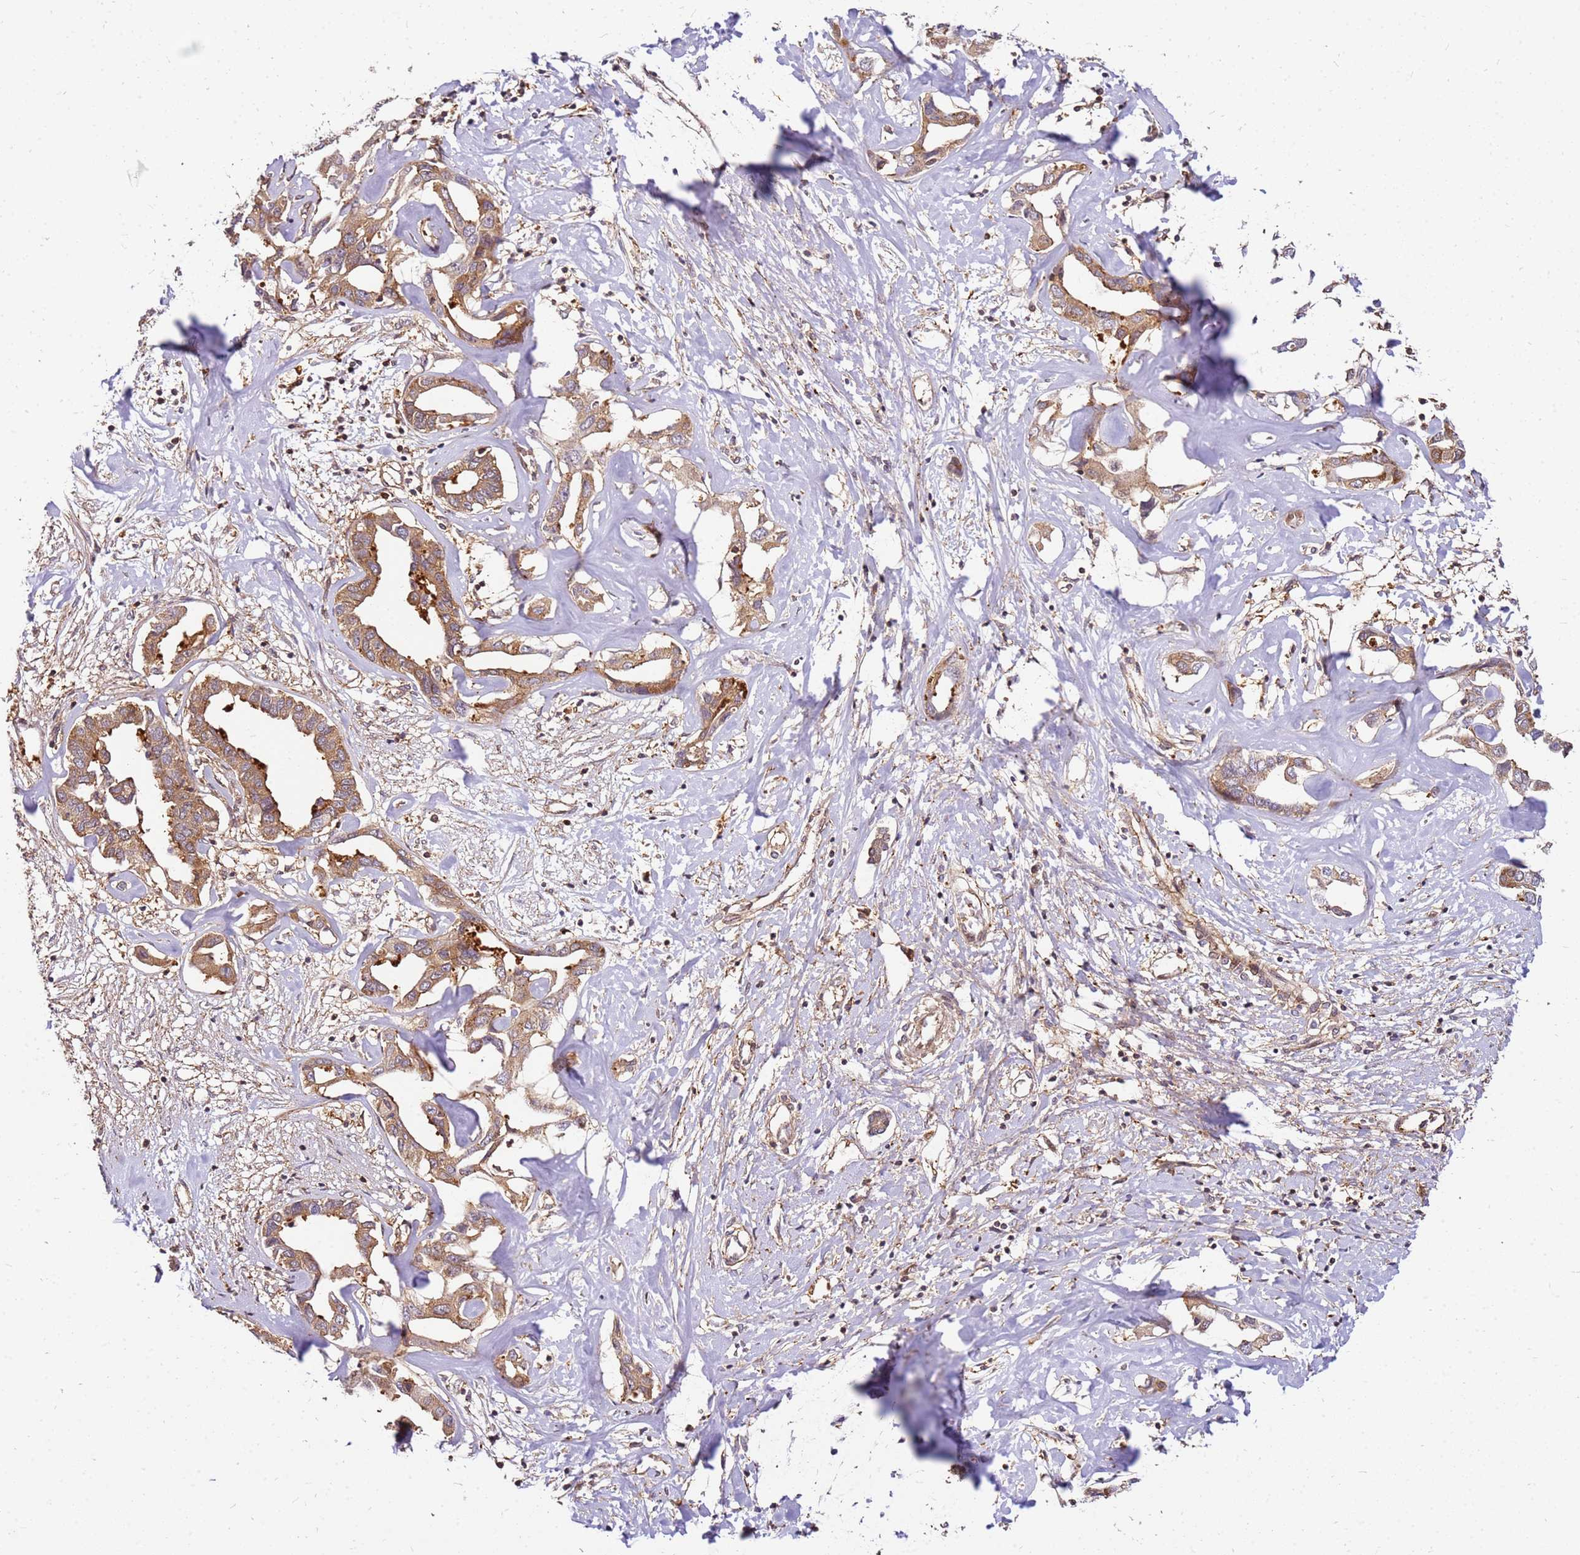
{"staining": {"intensity": "moderate", "quantity": ">75%", "location": "cytoplasmic/membranous"}, "tissue": "liver cancer", "cell_type": "Tumor cells", "image_type": "cancer", "snomed": [{"axis": "morphology", "description": "Cholangiocarcinoma"}, {"axis": "topography", "description": "Liver"}], "caption": "IHC of human liver cancer (cholangiocarcinoma) shows medium levels of moderate cytoplasmic/membranous positivity in about >75% of tumor cells. Nuclei are stained in blue.", "gene": "PIH1D1", "patient": {"sex": "male", "age": 59}}